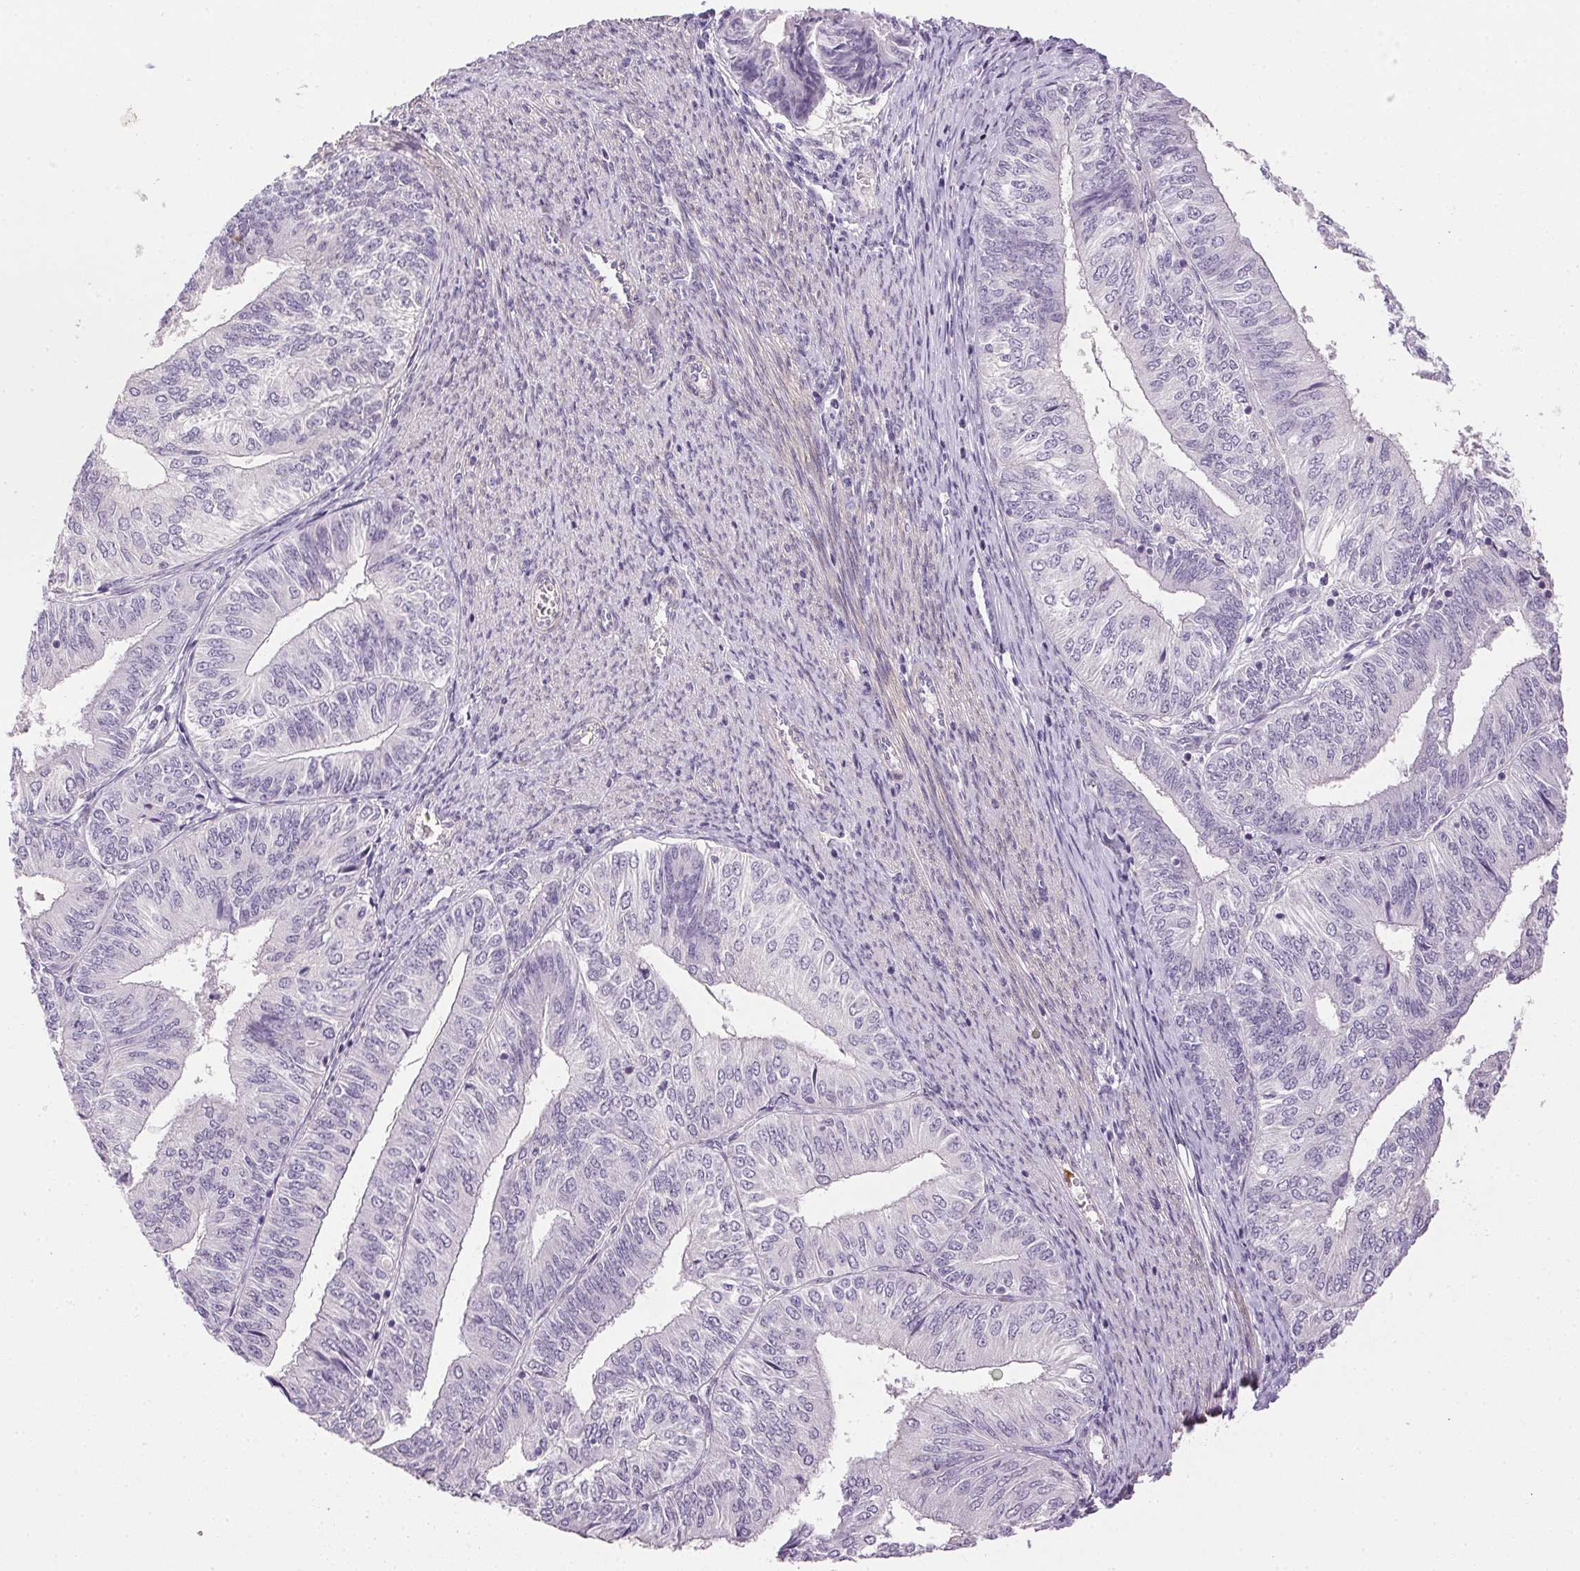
{"staining": {"intensity": "negative", "quantity": "none", "location": "none"}, "tissue": "endometrial cancer", "cell_type": "Tumor cells", "image_type": "cancer", "snomed": [{"axis": "morphology", "description": "Adenocarcinoma, NOS"}, {"axis": "topography", "description": "Endometrium"}], "caption": "DAB (3,3'-diaminobenzidine) immunohistochemical staining of human endometrial cancer (adenocarcinoma) shows no significant staining in tumor cells.", "gene": "PRL", "patient": {"sex": "female", "age": 58}}